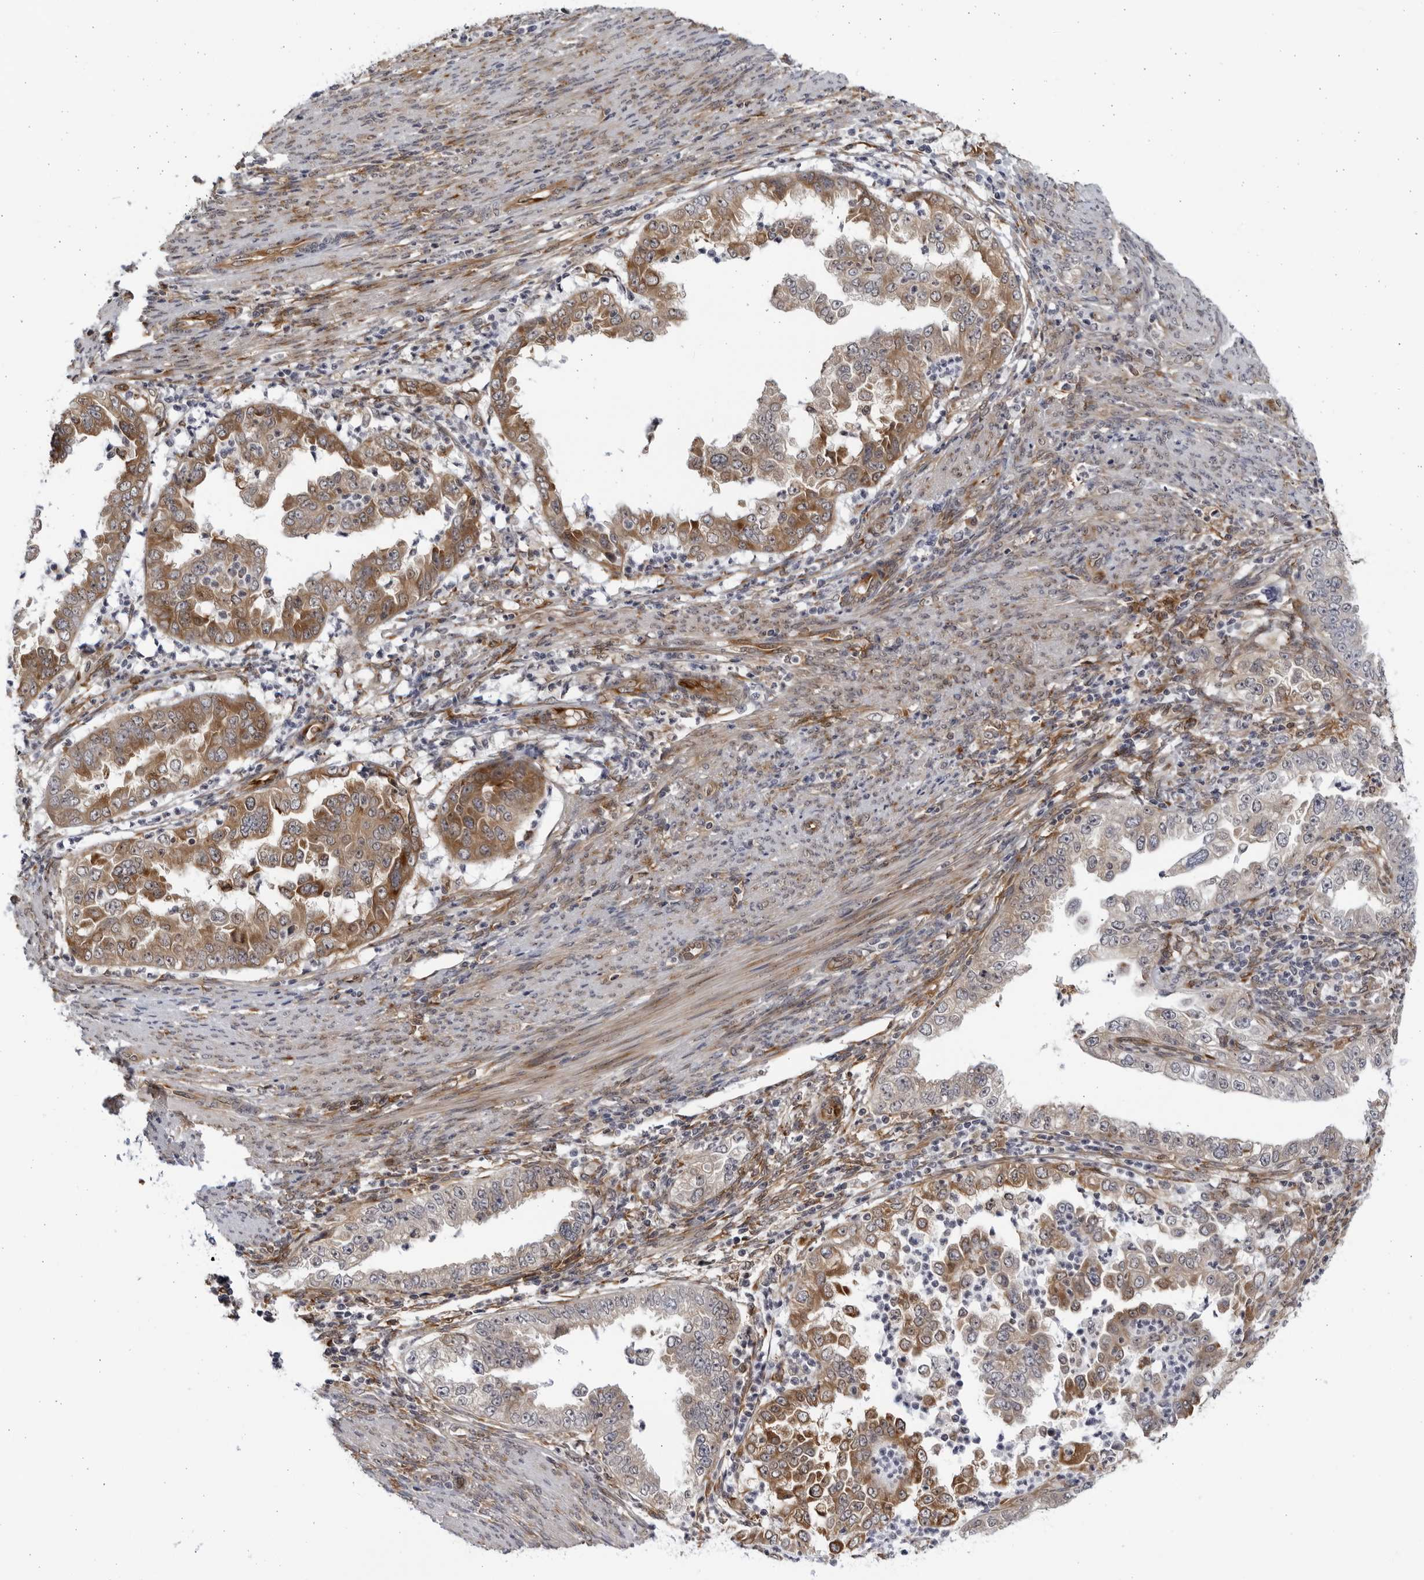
{"staining": {"intensity": "moderate", "quantity": "25%-75%", "location": "cytoplasmic/membranous"}, "tissue": "endometrial cancer", "cell_type": "Tumor cells", "image_type": "cancer", "snomed": [{"axis": "morphology", "description": "Adenocarcinoma, NOS"}, {"axis": "topography", "description": "Endometrium"}], "caption": "IHC staining of endometrial cancer, which exhibits medium levels of moderate cytoplasmic/membranous staining in approximately 25%-75% of tumor cells indicating moderate cytoplasmic/membranous protein positivity. The staining was performed using DAB (3,3'-diaminobenzidine) (brown) for protein detection and nuclei were counterstained in hematoxylin (blue).", "gene": "BMP2K", "patient": {"sex": "female", "age": 85}}